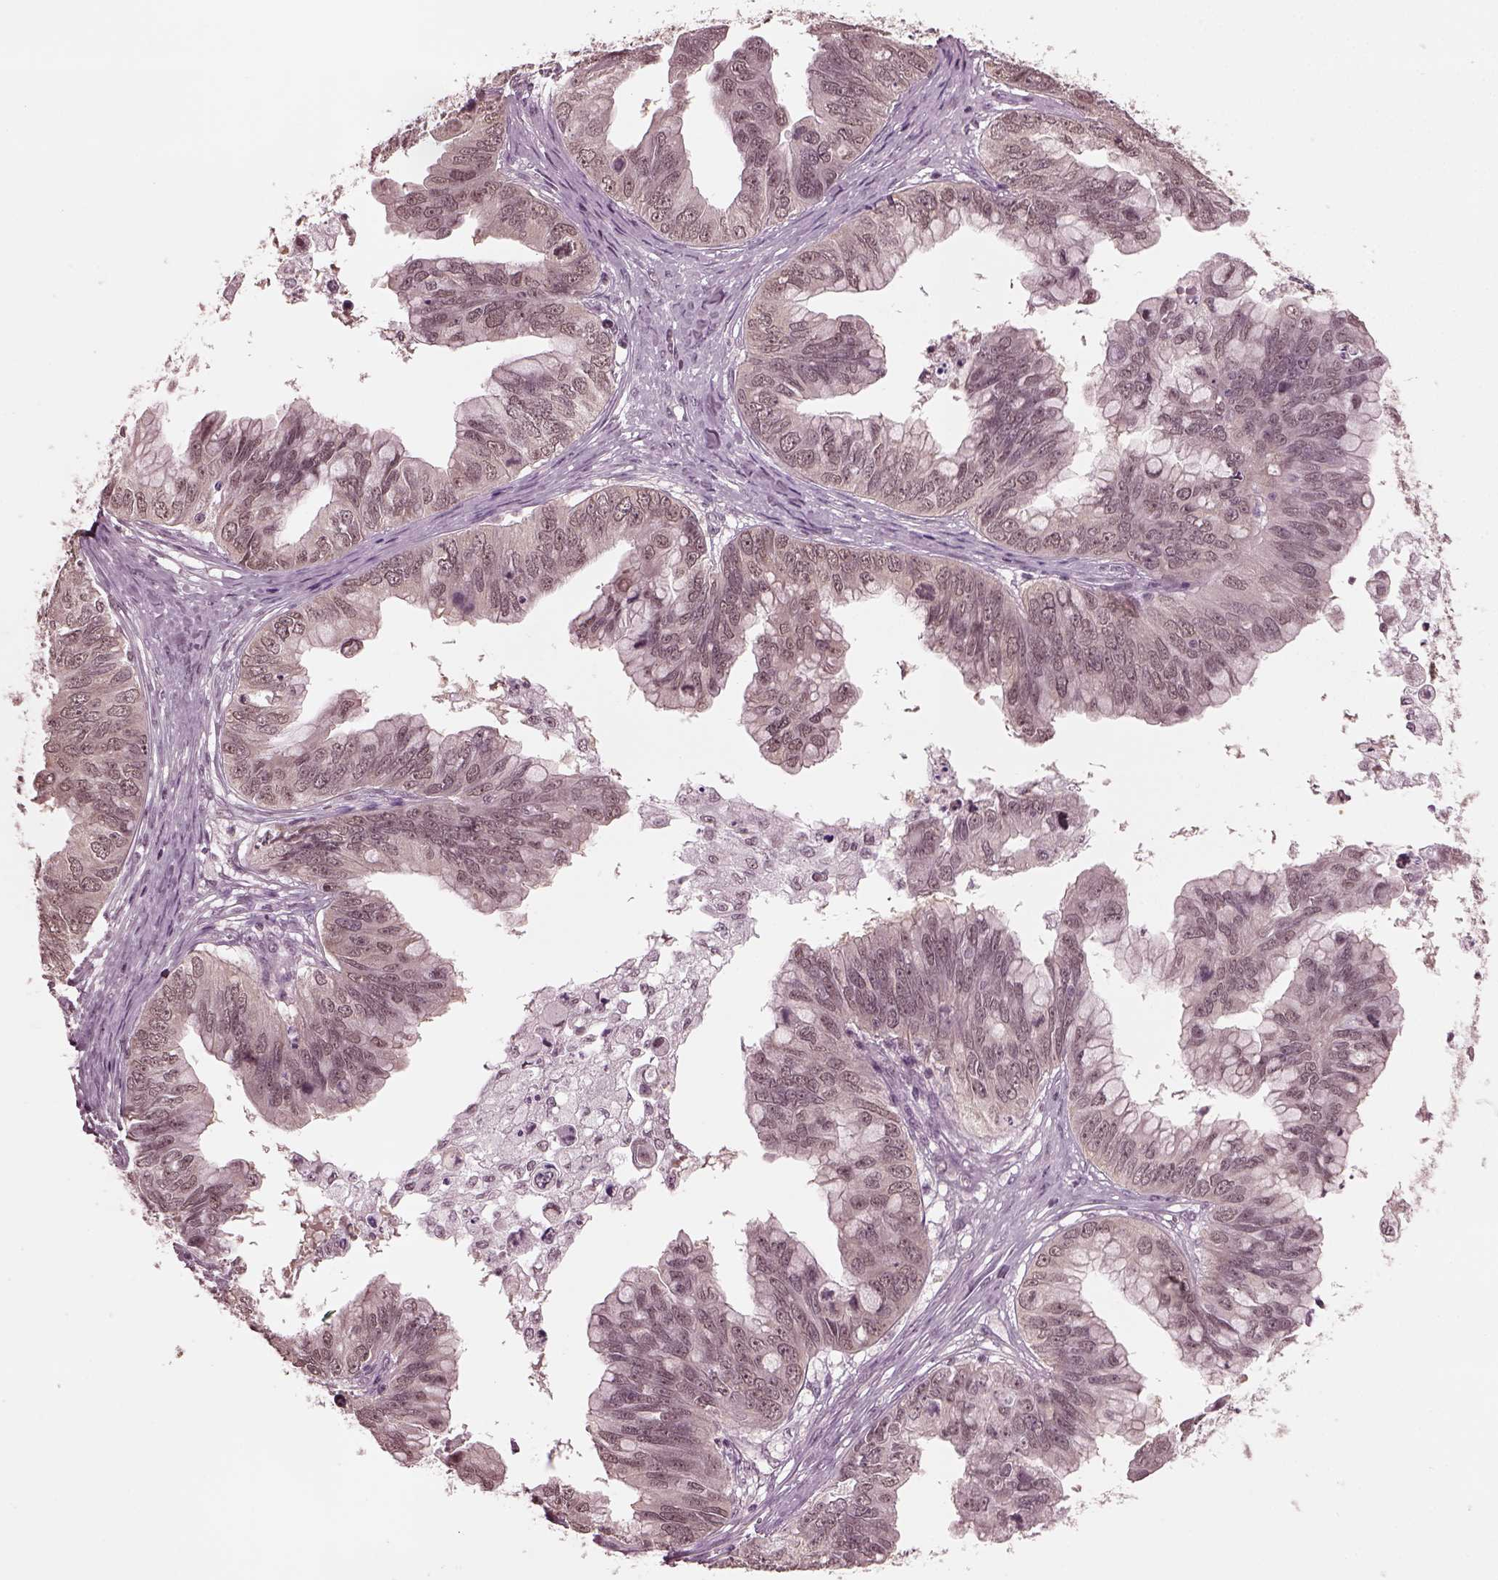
{"staining": {"intensity": "negative", "quantity": "none", "location": "none"}, "tissue": "ovarian cancer", "cell_type": "Tumor cells", "image_type": "cancer", "snomed": [{"axis": "morphology", "description": "Cystadenocarcinoma, mucinous, NOS"}, {"axis": "topography", "description": "Ovary"}], "caption": "A photomicrograph of human ovarian mucinous cystadenocarcinoma is negative for staining in tumor cells.", "gene": "RUVBL2", "patient": {"sex": "female", "age": 76}}